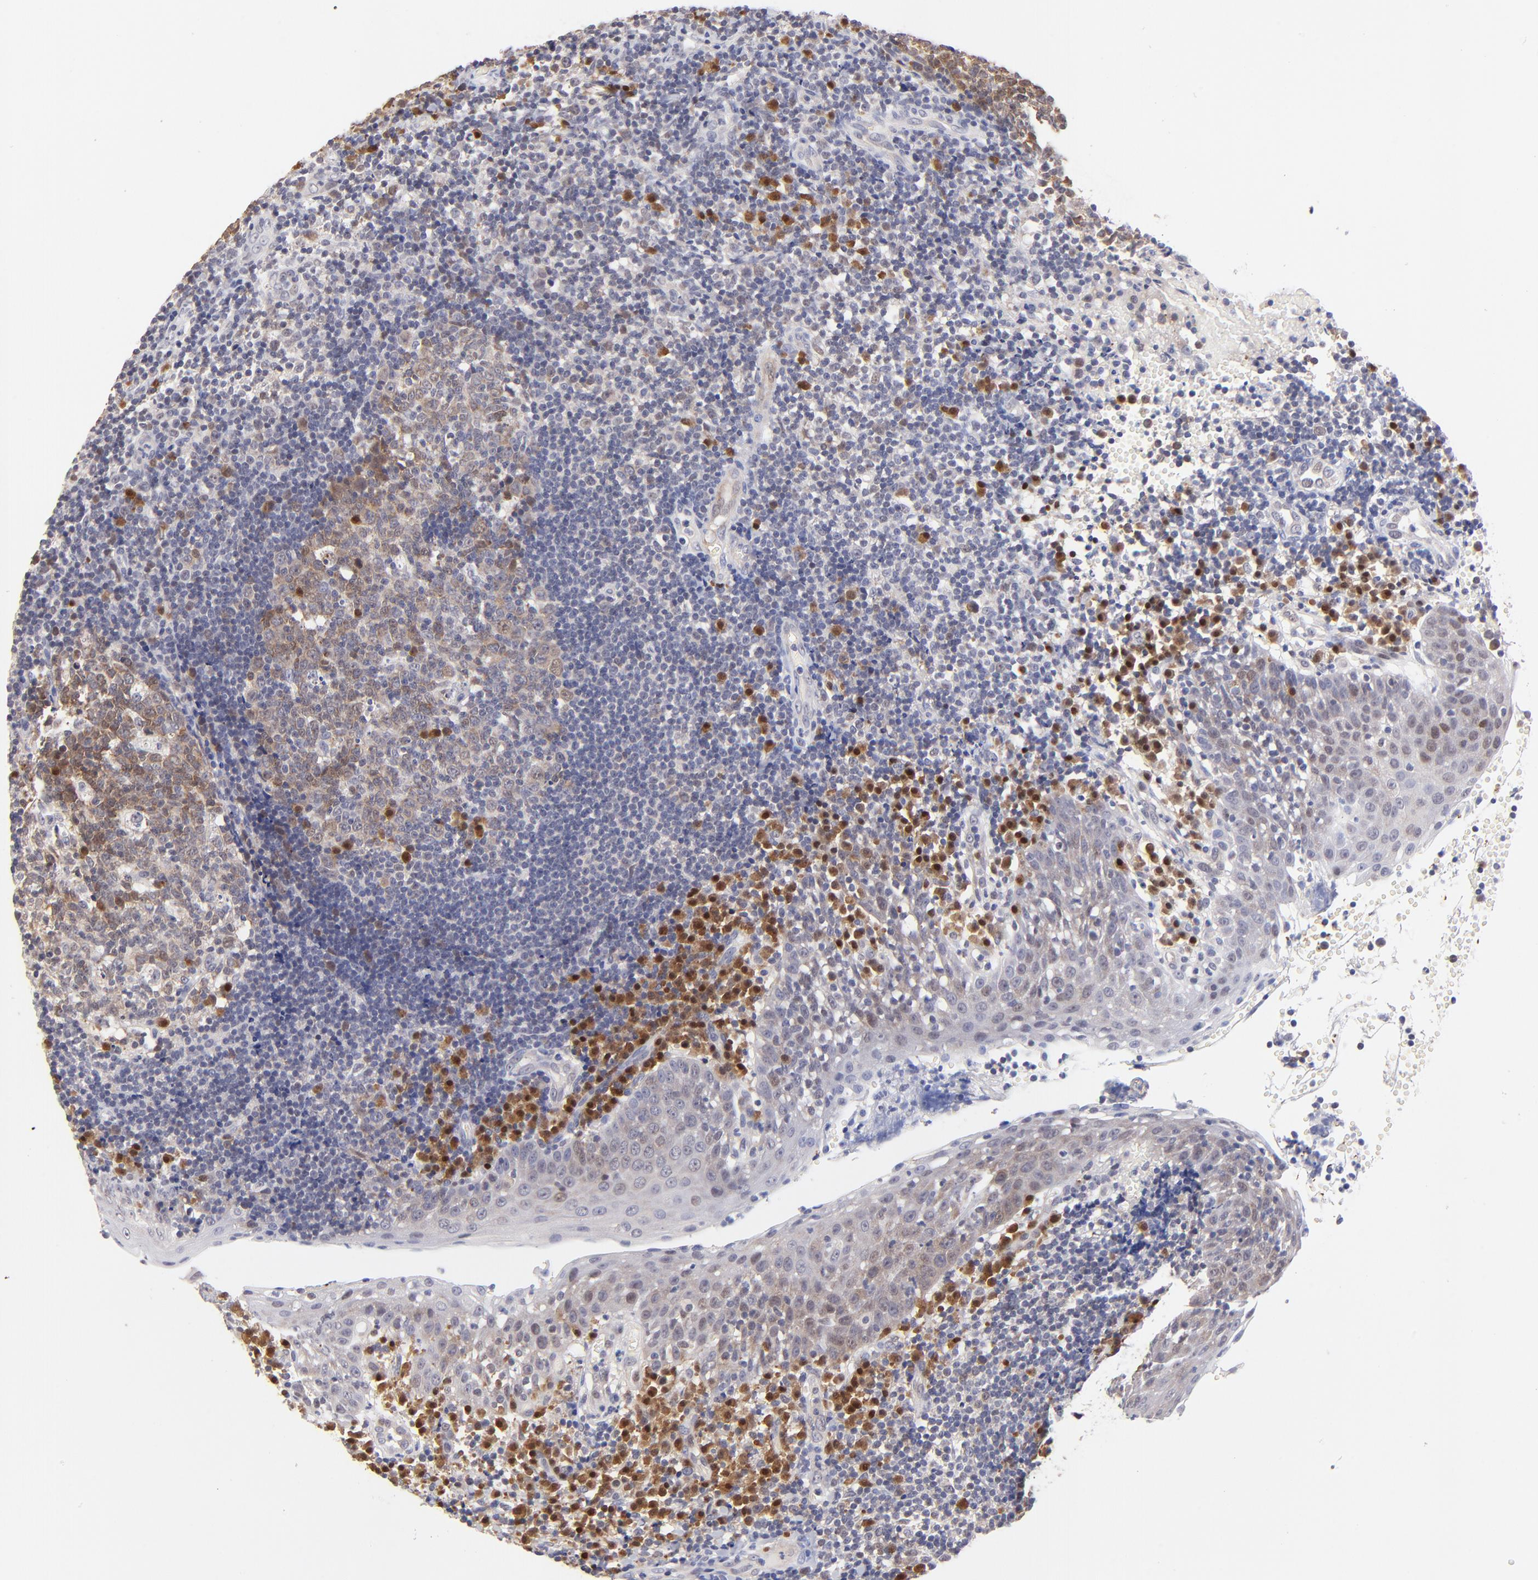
{"staining": {"intensity": "weak", "quantity": ">75%", "location": "cytoplasmic/membranous"}, "tissue": "tonsil", "cell_type": "Germinal center cells", "image_type": "normal", "snomed": [{"axis": "morphology", "description": "Normal tissue, NOS"}, {"axis": "topography", "description": "Tonsil"}], "caption": "Weak cytoplasmic/membranous staining for a protein is seen in about >75% of germinal center cells of normal tonsil using IHC.", "gene": "ZNF155", "patient": {"sex": "female", "age": 40}}